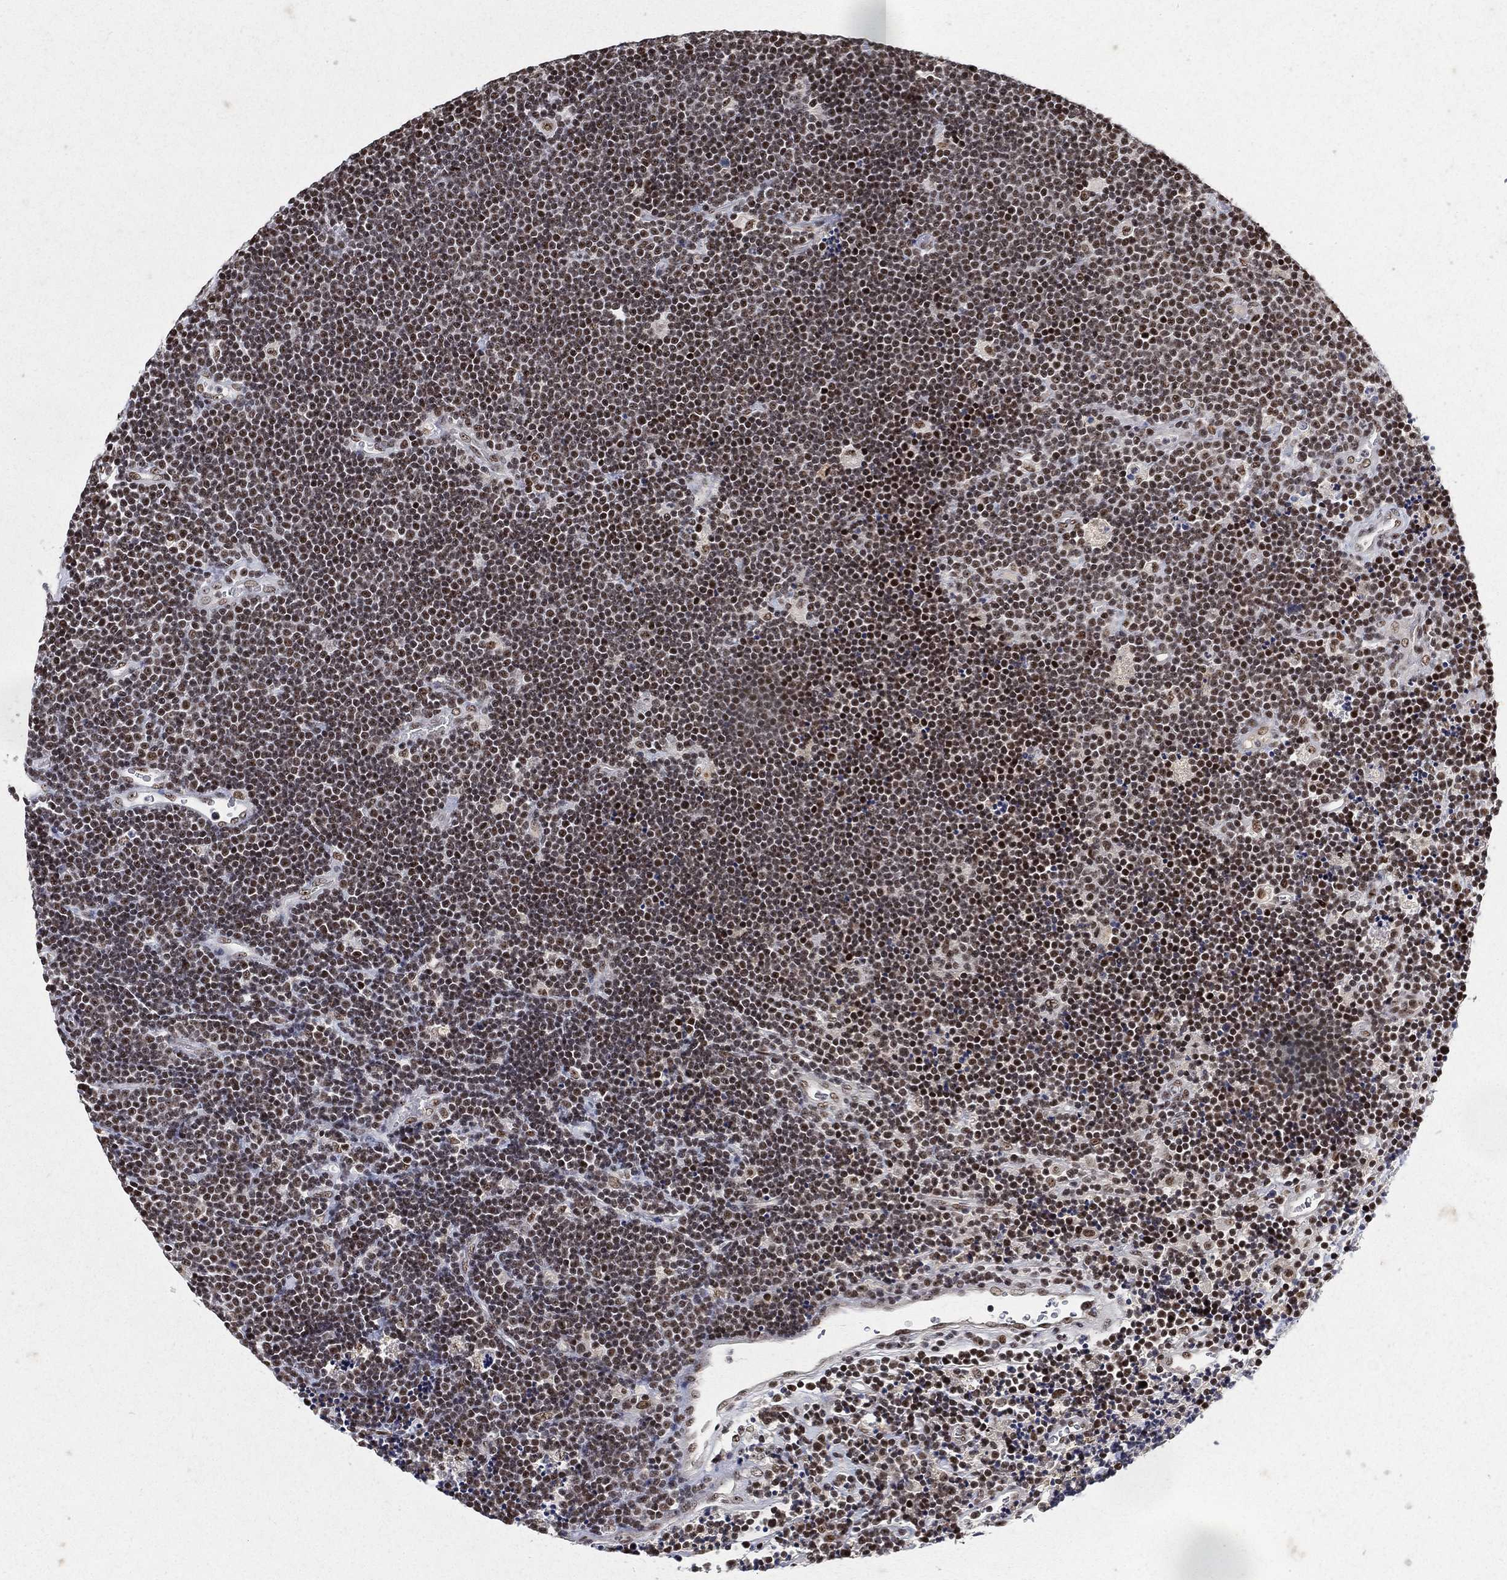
{"staining": {"intensity": "moderate", "quantity": ">75%", "location": "nuclear"}, "tissue": "lymphoma", "cell_type": "Tumor cells", "image_type": "cancer", "snomed": [{"axis": "morphology", "description": "Malignant lymphoma, non-Hodgkin's type, Low grade"}, {"axis": "topography", "description": "Brain"}], "caption": "IHC of lymphoma exhibits medium levels of moderate nuclear staining in approximately >75% of tumor cells.", "gene": "DDX27", "patient": {"sex": "female", "age": 66}}